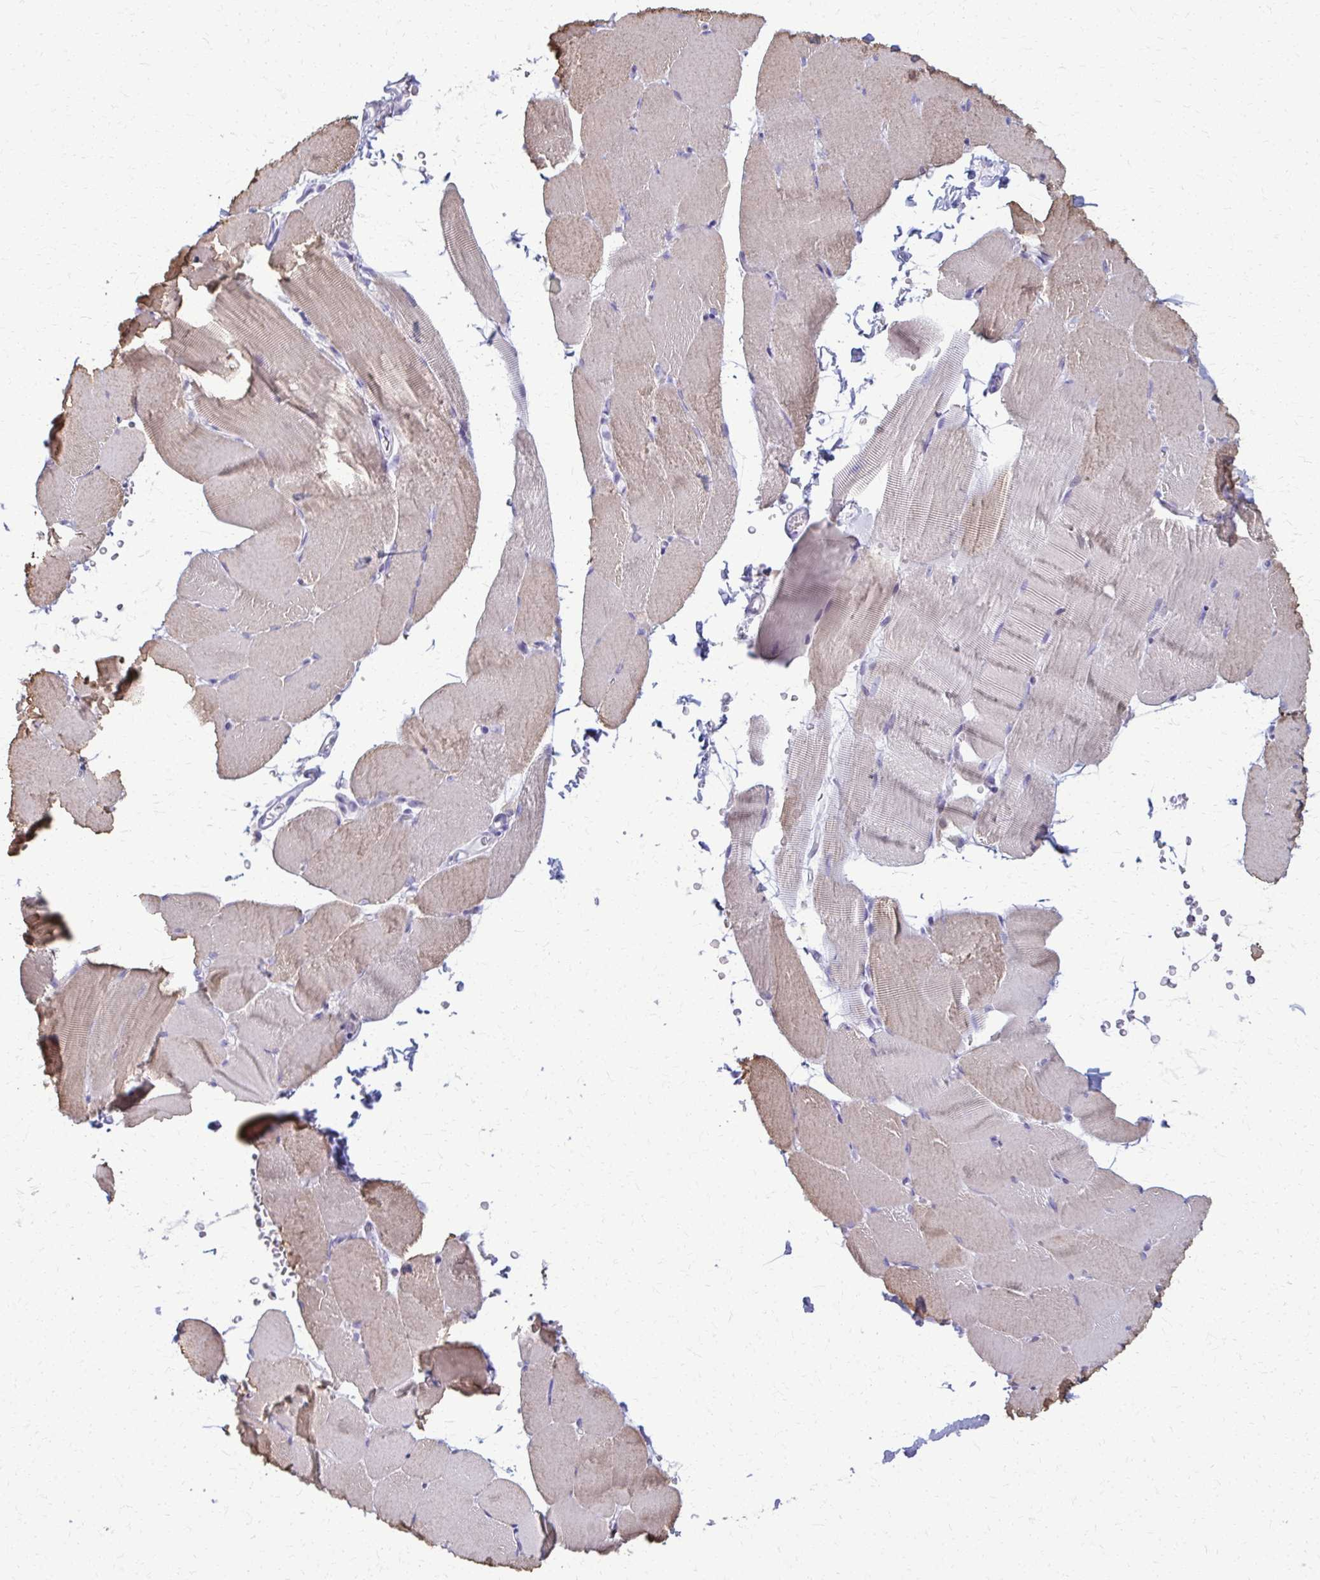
{"staining": {"intensity": "moderate", "quantity": "<25%", "location": "cytoplasmic/membranous"}, "tissue": "skeletal muscle", "cell_type": "Myocytes", "image_type": "normal", "snomed": [{"axis": "morphology", "description": "Normal tissue, NOS"}, {"axis": "topography", "description": "Skeletal muscle"}], "caption": "High-power microscopy captured an immunohistochemistry (IHC) photomicrograph of normal skeletal muscle, revealing moderate cytoplasmic/membranous staining in about <25% of myocytes.", "gene": "ACSM2A", "patient": {"sex": "female", "age": 37}}